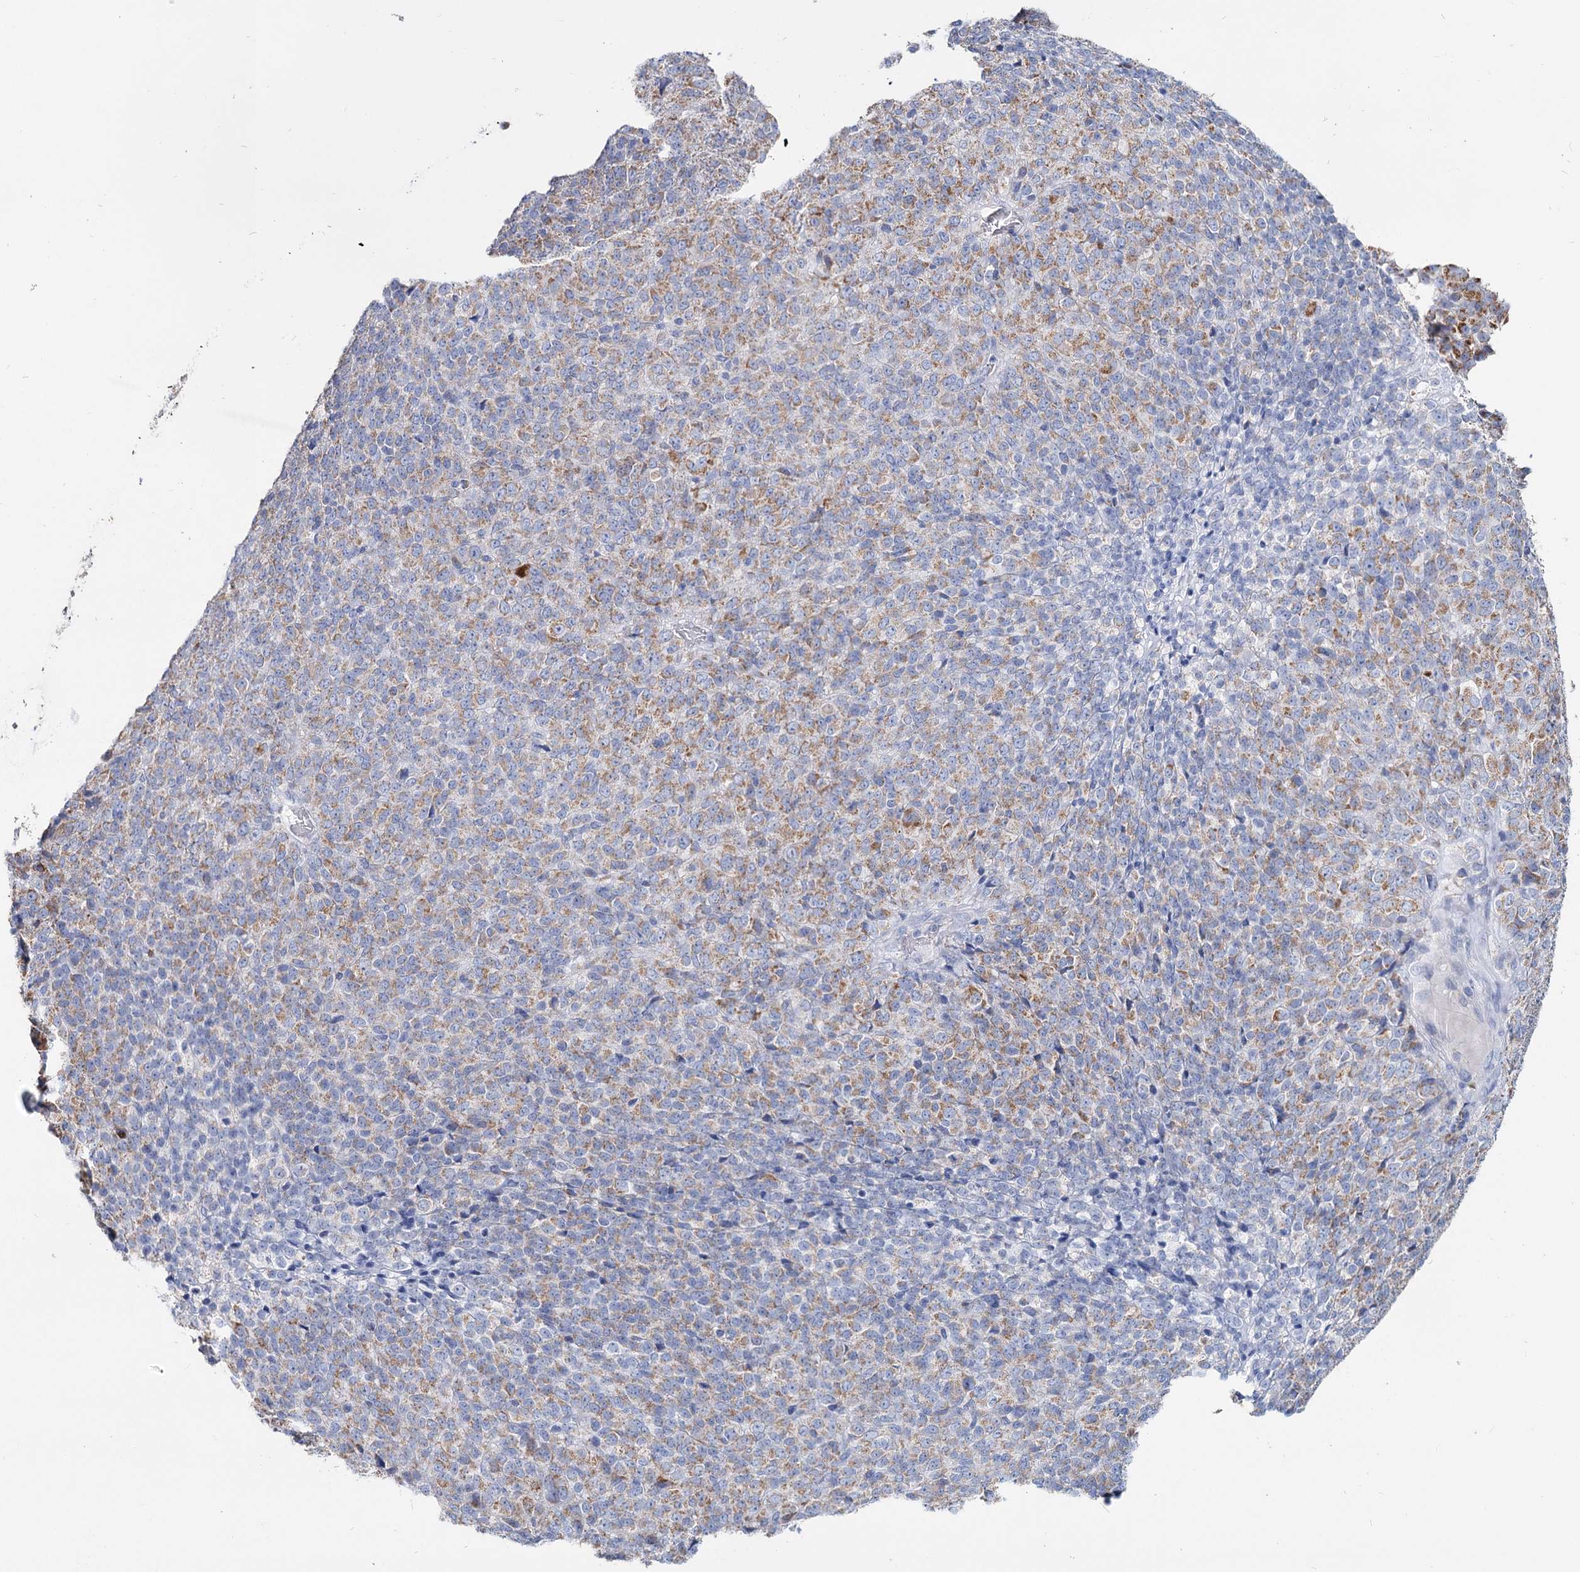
{"staining": {"intensity": "moderate", "quantity": ">75%", "location": "cytoplasmic/membranous"}, "tissue": "melanoma", "cell_type": "Tumor cells", "image_type": "cancer", "snomed": [{"axis": "morphology", "description": "Malignant melanoma, Metastatic site"}, {"axis": "topography", "description": "Brain"}], "caption": "Tumor cells display moderate cytoplasmic/membranous staining in approximately >75% of cells in melanoma. Using DAB (3,3'-diaminobenzidine) (brown) and hematoxylin (blue) stains, captured at high magnification using brightfield microscopy.", "gene": "MCCC2", "patient": {"sex": "female", "age": 56}}